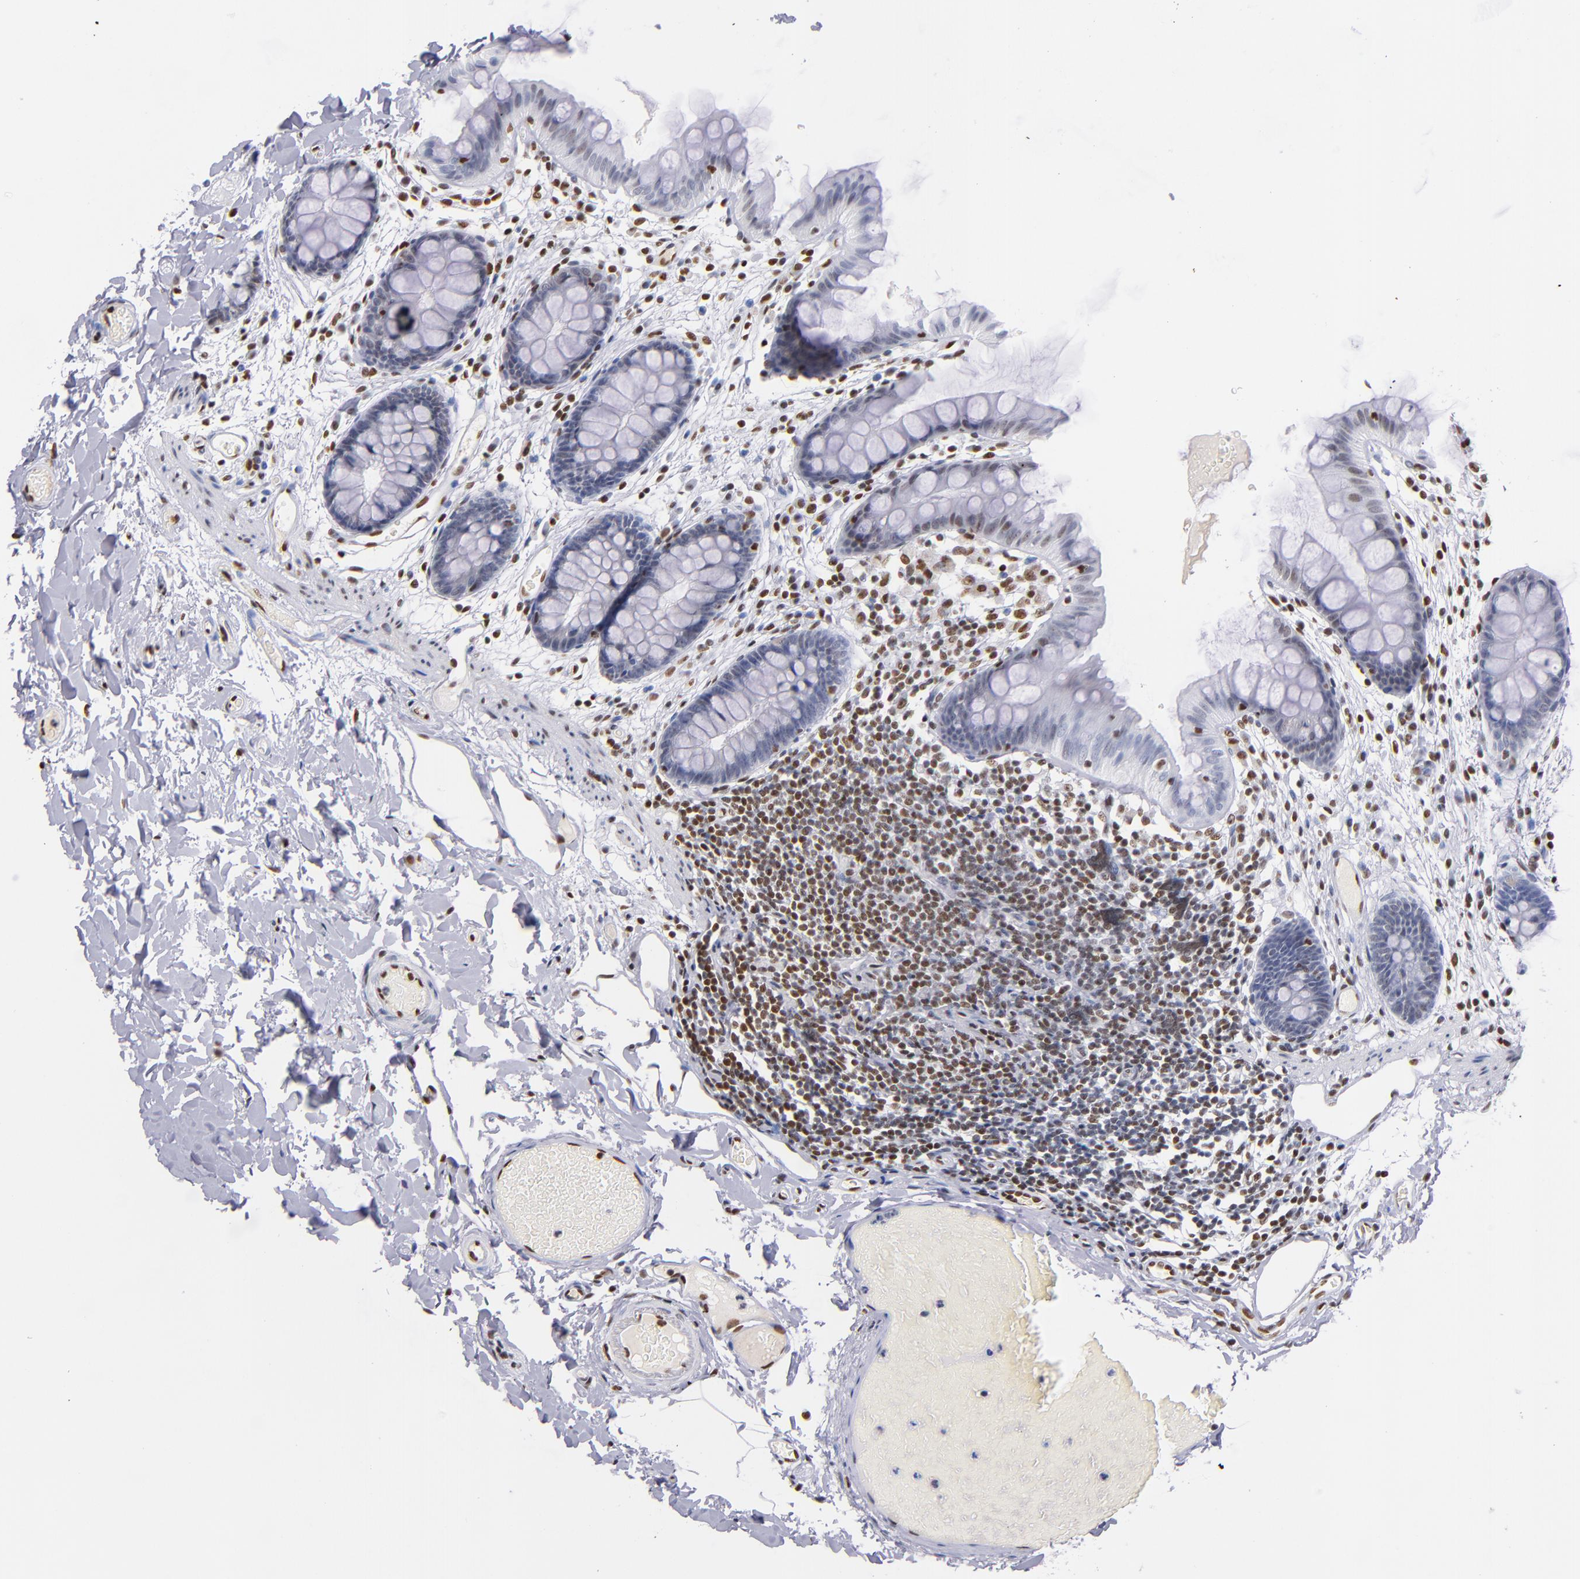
{"staining": {"intensity": "moderate", "quantity": ">75%", "location": "nuclear"}, "tissue": "colon", "cell_type": "Endothelial cells", "image_type": "normal", "snomed": [{"axis": "morphology", "description": "Normal tissue, NOS"}, {"axis": "topography", "description": "Smooth muscle"}, {"axis": "topography", "description": "Colon"}], "caption": "Brown immunohistochemical staining in normal colon reveals moderate nuclear expression in approximately >75% of endothelial cells. Nuclei are stained in blue.", "gene": "IFI16", "patient": {"sex": "male", "age": 67}}